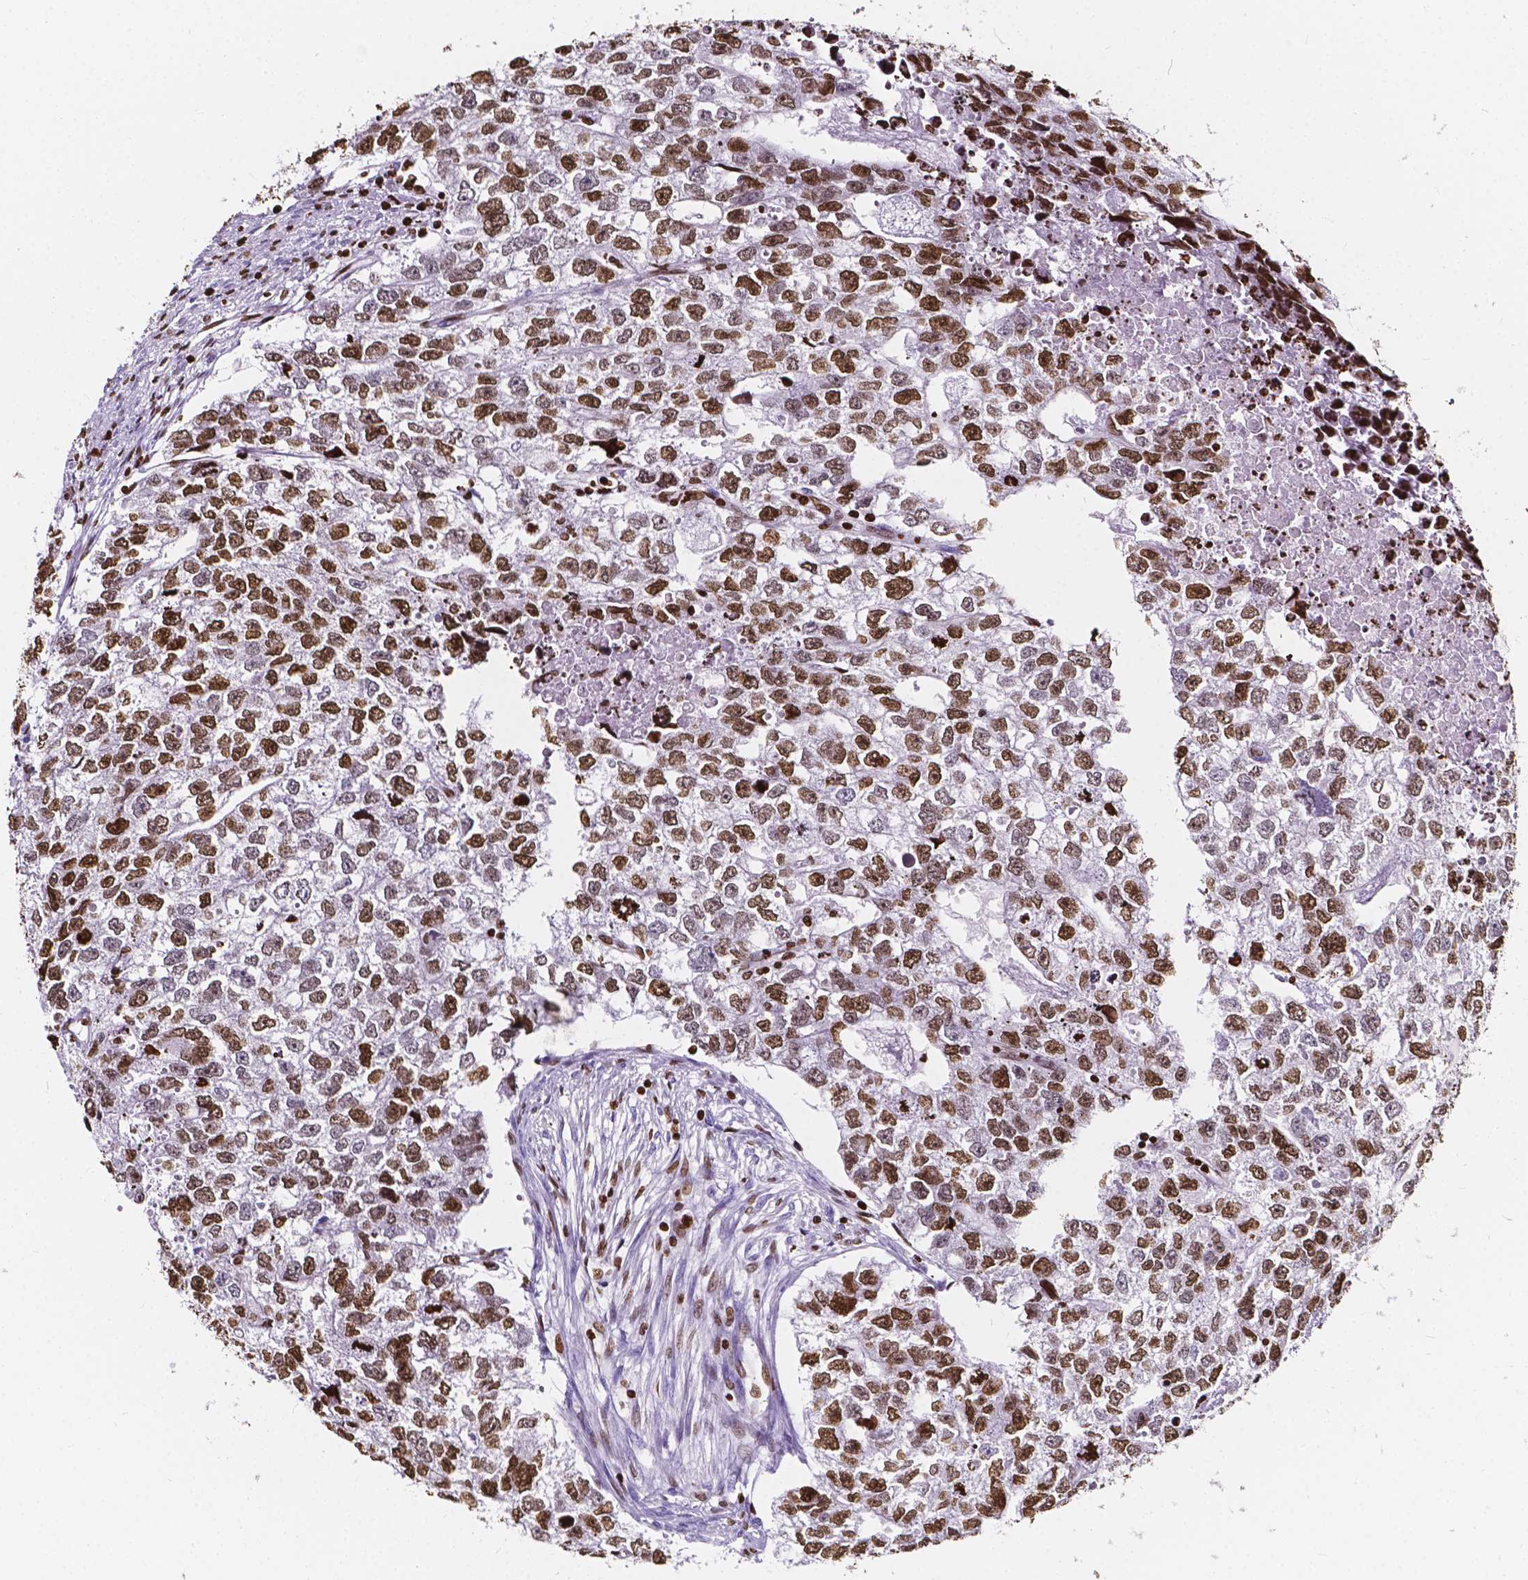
{"staining": {"intensity": "moderate", "quantity": ">75%", "location": "nuclear"}, "tissue": "testis cancer", "cell_type": "Tumor cells", "image_type": "cancer", "snomed": [{"axis": "morphology", "description": "Carcinoma, Embryonal, NOS"}, {"axis": "morphology", "description": "Teratoma, malignant, NOS"}, {"axis": "topography", "description": "Testis"}], "caption": "Immunohistochemical staining of testis cancer (embryonal carcinoma) displays medium levels of moderate nuclear positivity in about >75% of tumor cells.", "gene": "CBY3", "patient": {"sex": "male", "age": 44}}